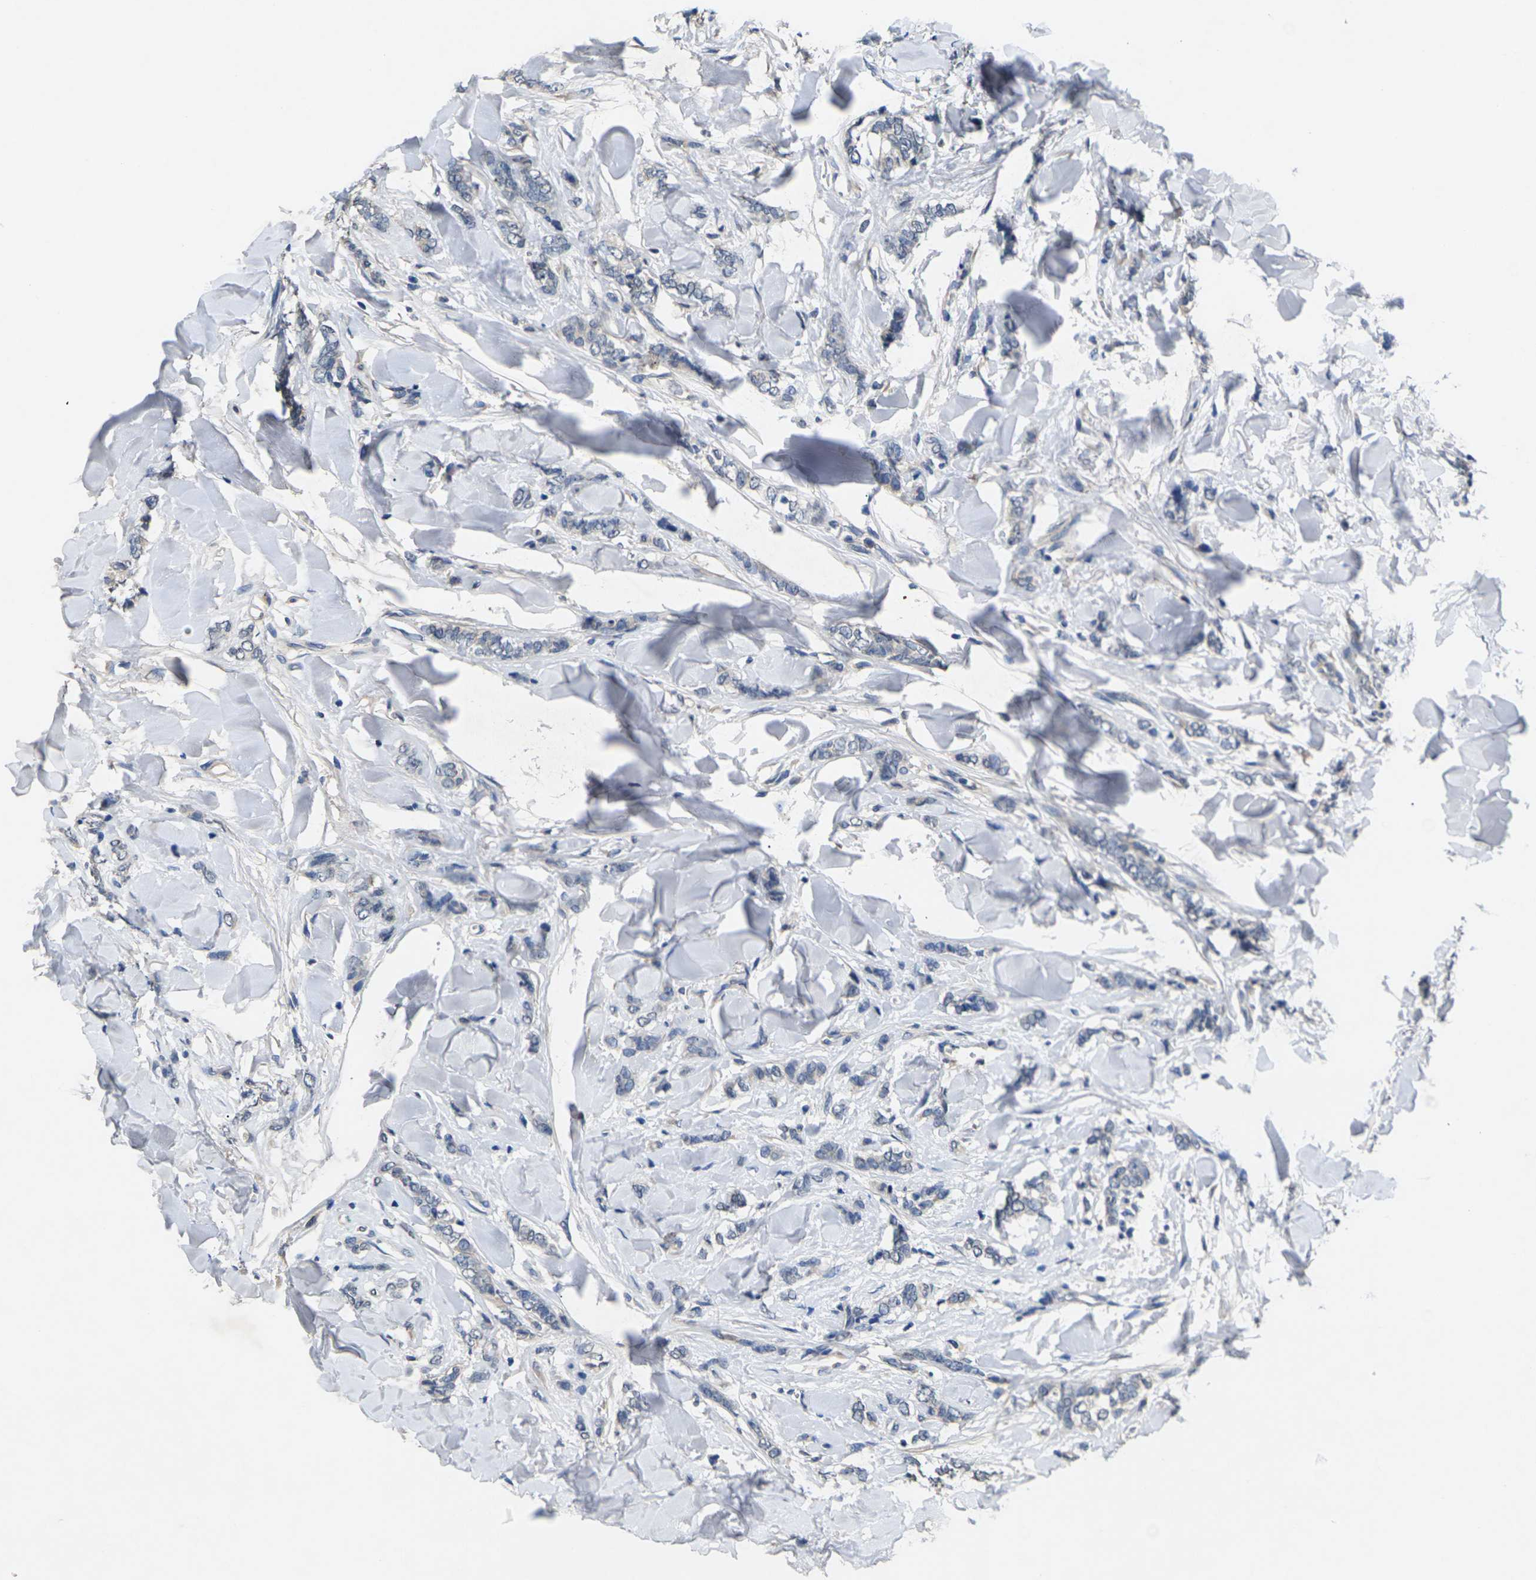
{"staining": {"intensity": "negative", "quantity": "none", "location": "none"}, "tissue": "breast cancer", "cell_type": "Tumor cells", "image_type": "cancer", "snomed": [{"axis": "morphology", "description": "Lobular carcinoma"}, {"axis": "topography", "description": "Skin"}, {"axis": "topography", "description": "Breast"}], "caption": "A high-resolution micrograph shows IHC staining of breast cancer, which demonstrates no significant positivity in tumor cells. The staining is performed using DAB (3,3'-diaminobenzidine) brown chromogen with nuclei counter-stained in using hematoxylin.", "gene": "SLC2A2", "patient": {"sex": "female", "age": 46}}